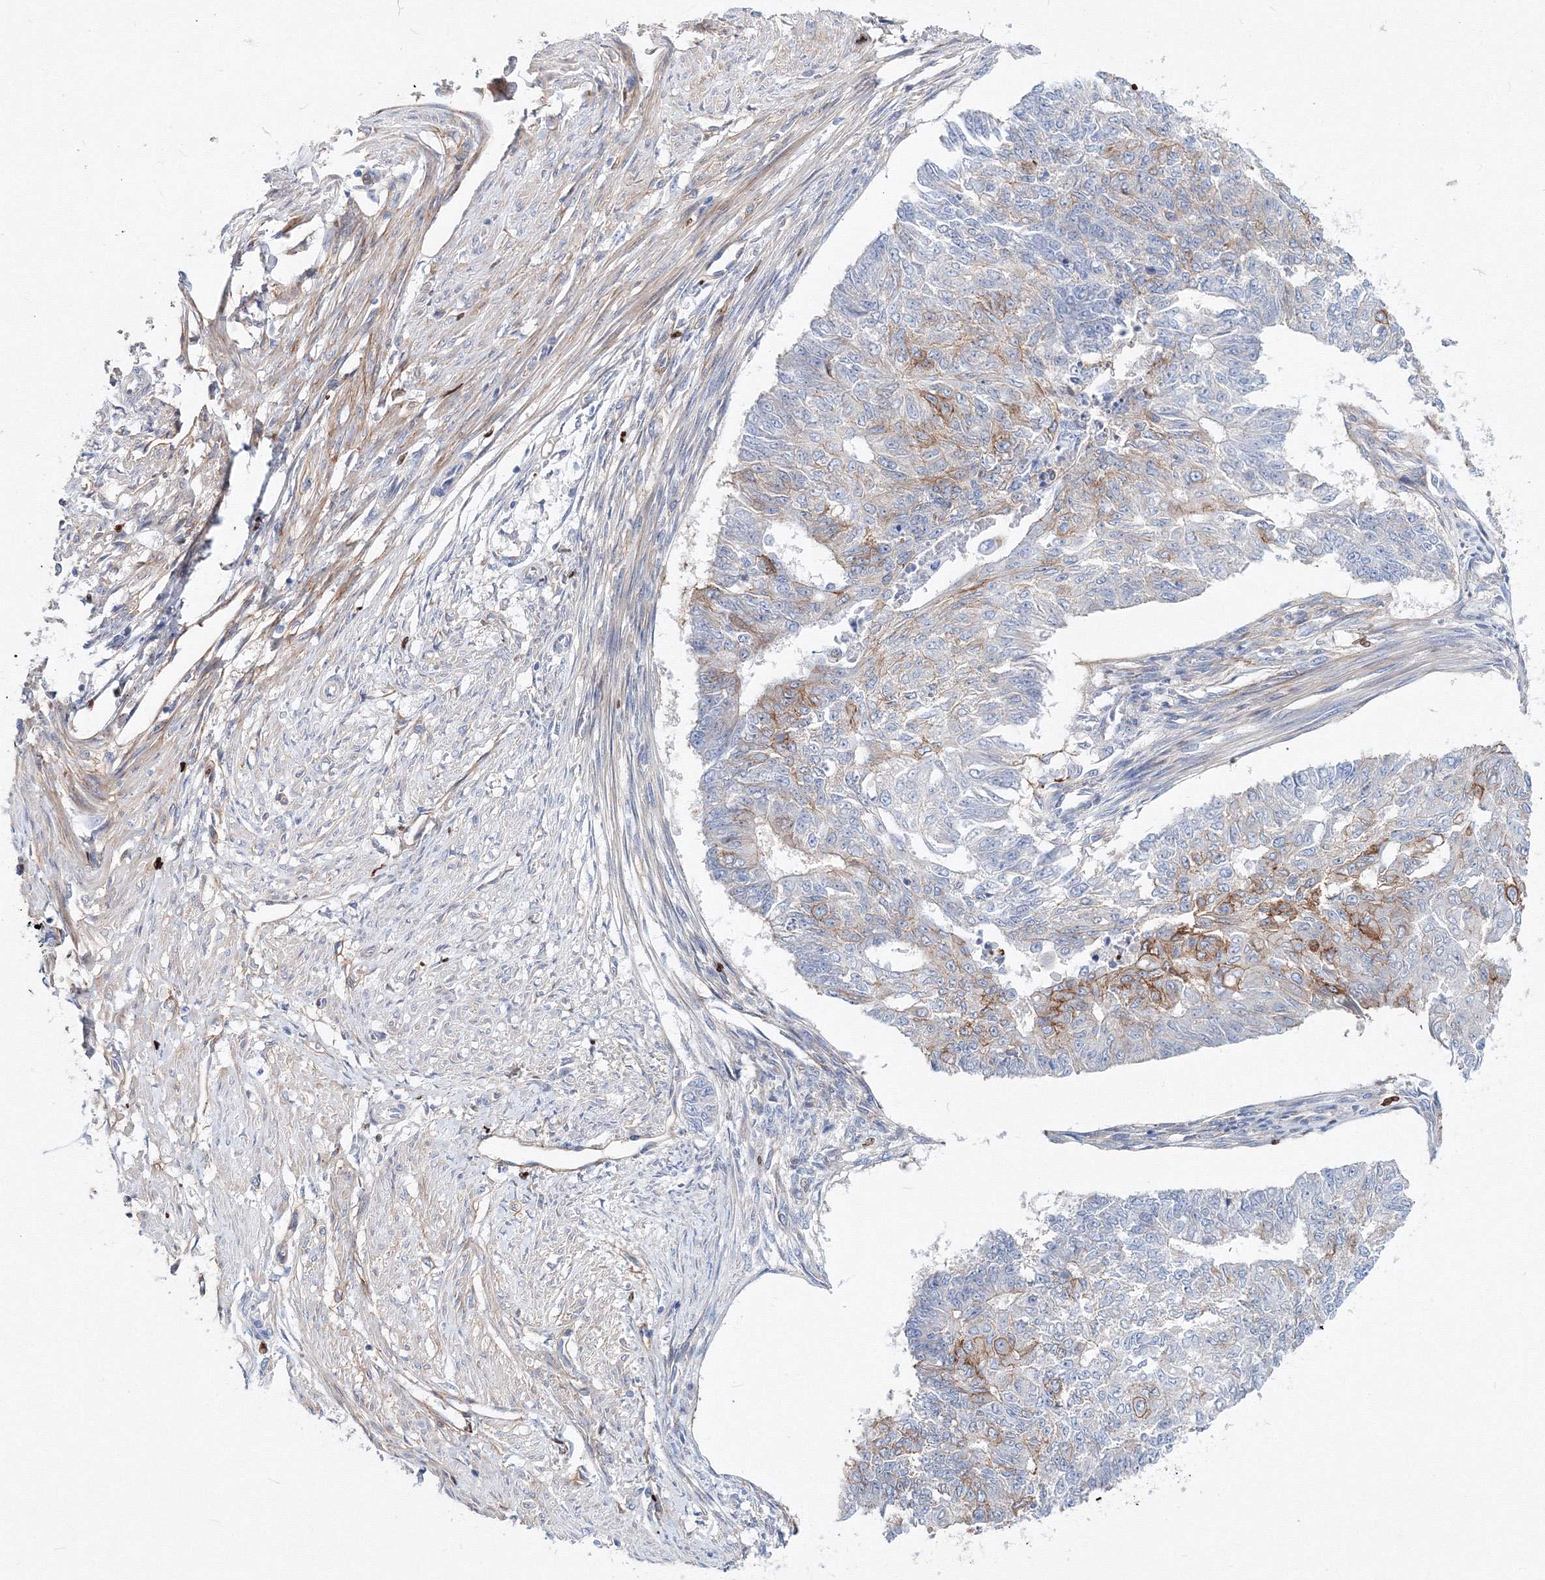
{"staining": {"intensity": "moderate", "quantity": "<25%", "location": "cytoplasmic/membranous"}, "tissue": "endometrial cancer", "cell_type": "Tumor cells", "image_type": "cancer", "snomed": [{"axis": "morphology", "description": "Adenocarcinoma, NOS"}, {"axis": "topography", "description": "Endometrium"}], "caption": "Human endometrial cancer (adenocarcinoma) stained with a protein marker displays moderate staining in tumor cells.", "gene": "C11orf52", "patient": {"sex": "female", "age": 32}}